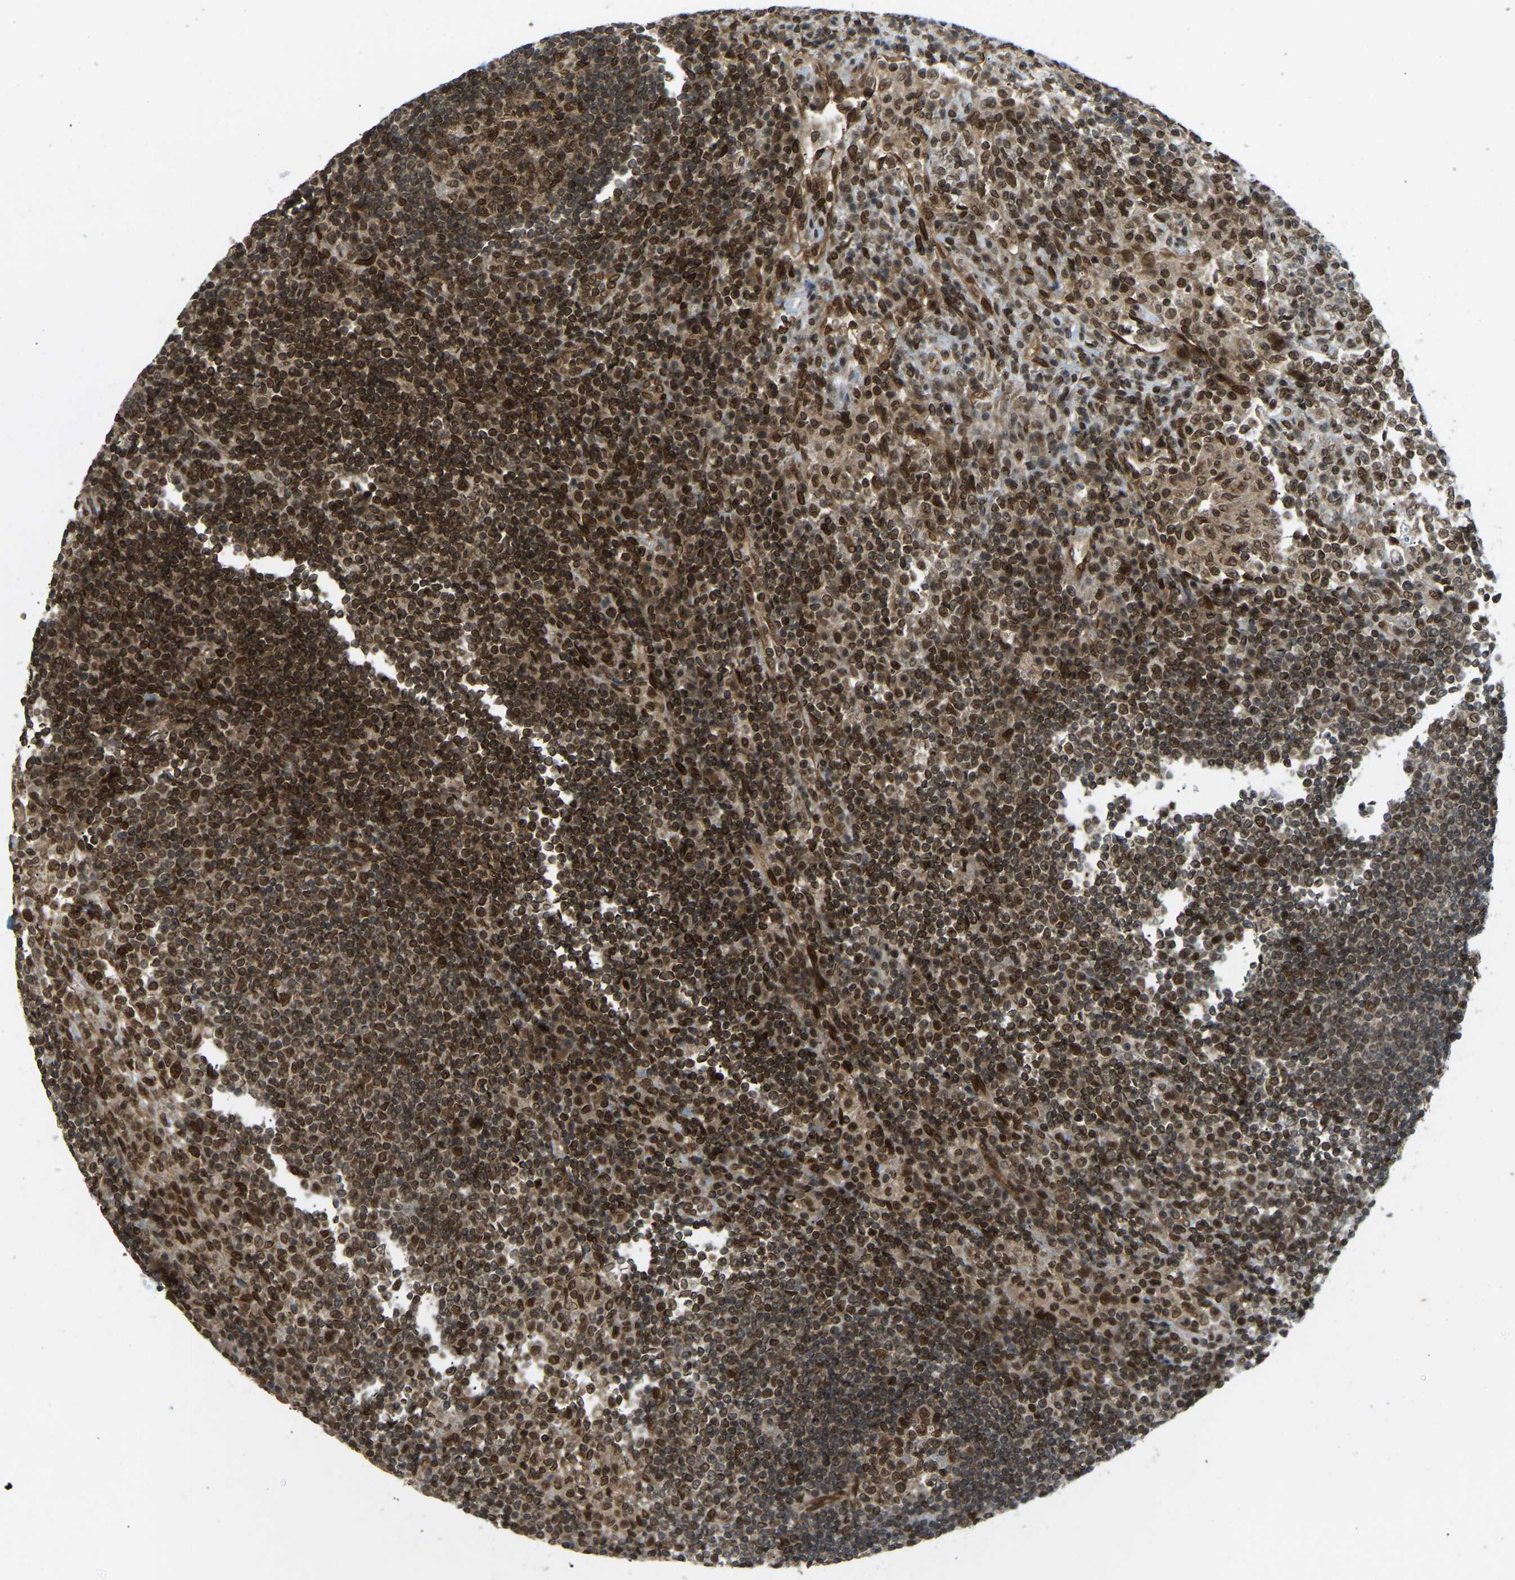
{"staining": {"intensity": "moderate", "quantity": ">75%", "location": "cytoplasmic/membranous,nuclear"}, "tissue": "lymph node", "cell_type": "Germinal center cells", "image_type": "normal", "snomed": [{"axis": "morphology", "description": "Normal tissue, NOS"}, {"axis": "topography", "description": "Lymph node"}], "caption": "Brown immunohistochemical staining in benign lymph node demonstrates moderate cytoplasmic/membranous,nuclear positivity in about >75% of germinal center cells. (Stains: DAB in brown, nuclei in blue, Microscopy: brightfield microscopy at high magnification).", "gene": "SYNE1", "patient": {"sex": "female", "age": 53}}